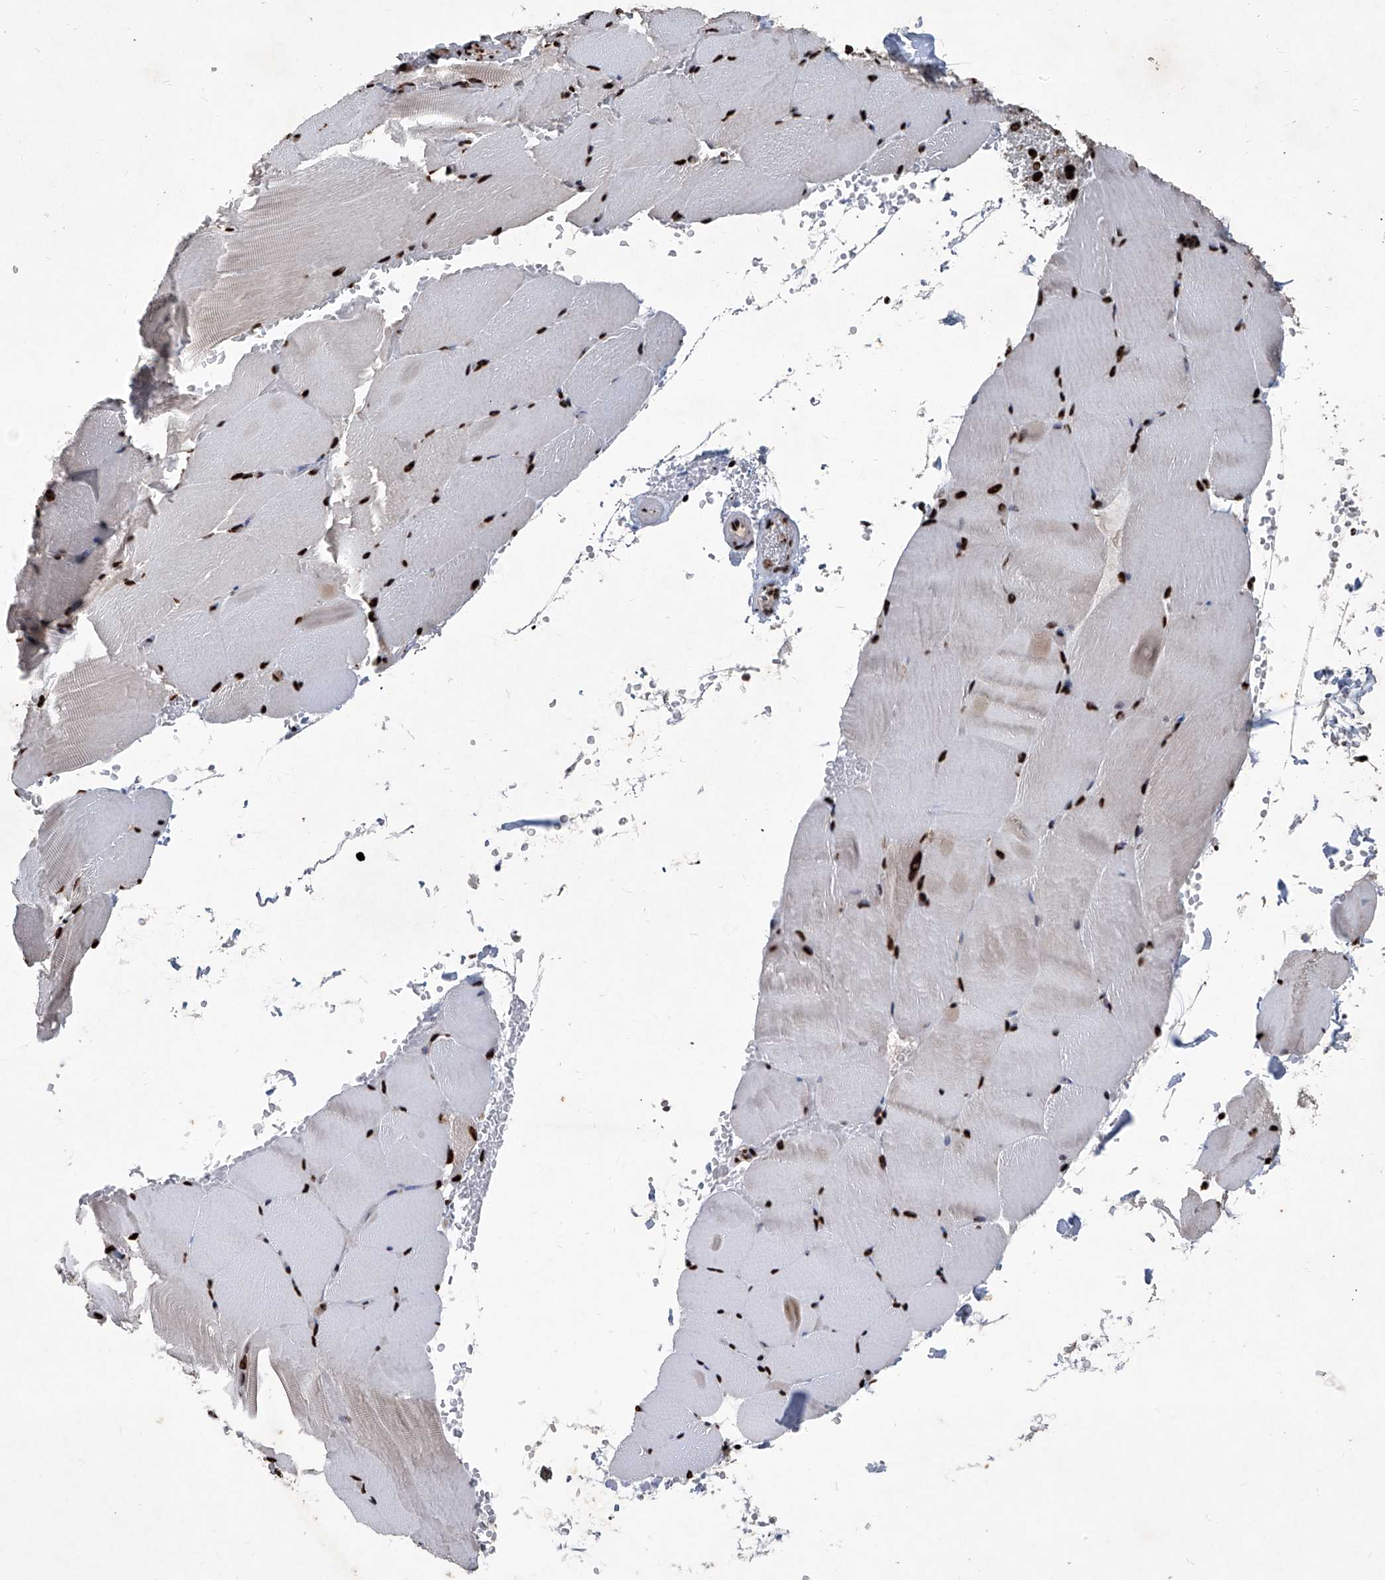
{"staining": {"intensity": "strong", "quantity": ">75%", "location": "nuclear"}, "tissue": "skeletal muscle", "cell_type": "Myocytes", "image_type": "normal", "snomed": [{"axis": "morphology", "description": "Normal tissue, NOS"}, {"axis": "topography", "description": "Skeletal muscle"}, {"axis": "topography", "description": "Parathyroid gland"}], "caption": "Protein staining by immunohistochemistry (IHC) exhibits strong nuclear staining in about >75% of myocytes in benign skeletal muscle.", "gene": "DDX39B", "patient": {"sex": "female", "age": 37}}